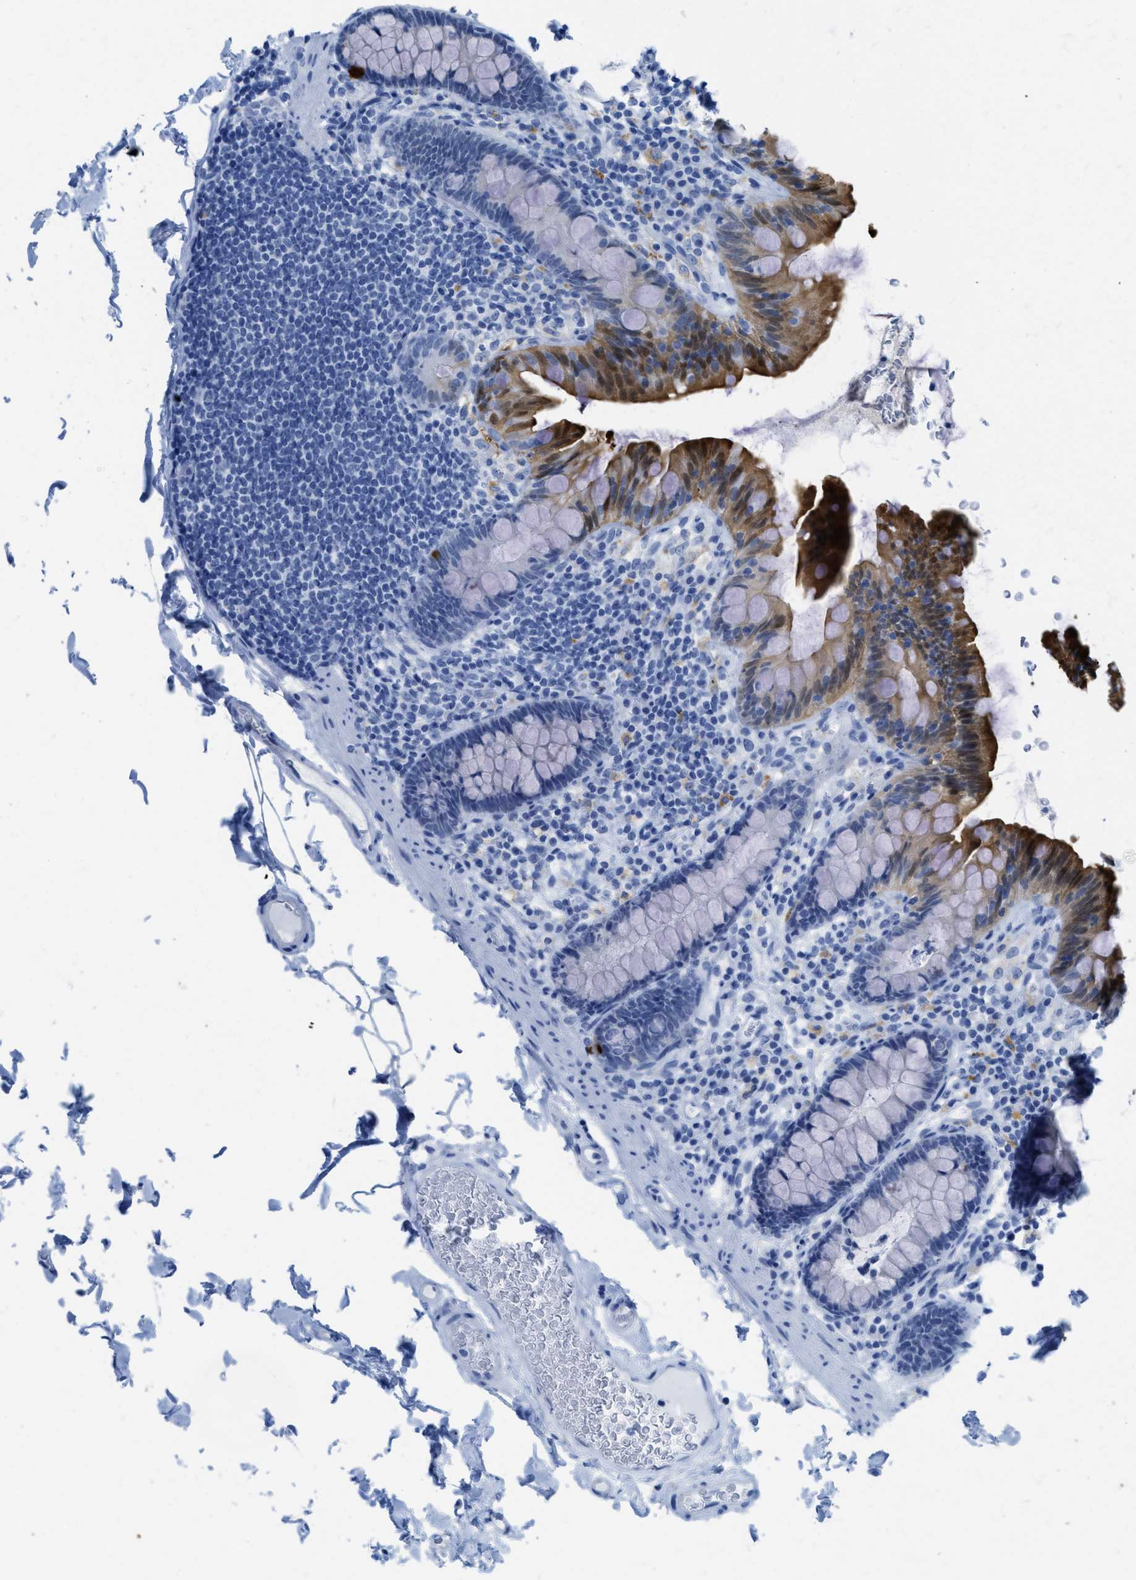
{"staining": {"intensity": "negative", "quantity": "none", "location": "none"}, "tissue": "colon", "cell_type": "Endothelial cells", "image_type": "normal", "snomed": [{"axis": "morphology", "description": "Normal tissue, NOS"}, {"axis": "topography", "description": "Colon"}], "caption": "Protein analysis of normal colon shows no significant expression in endothelial cells. (DAB immunohistochemistry (IHC), high magnification).", "gene": "WDR4", "patient": {"sex": "female", "age": 80}}